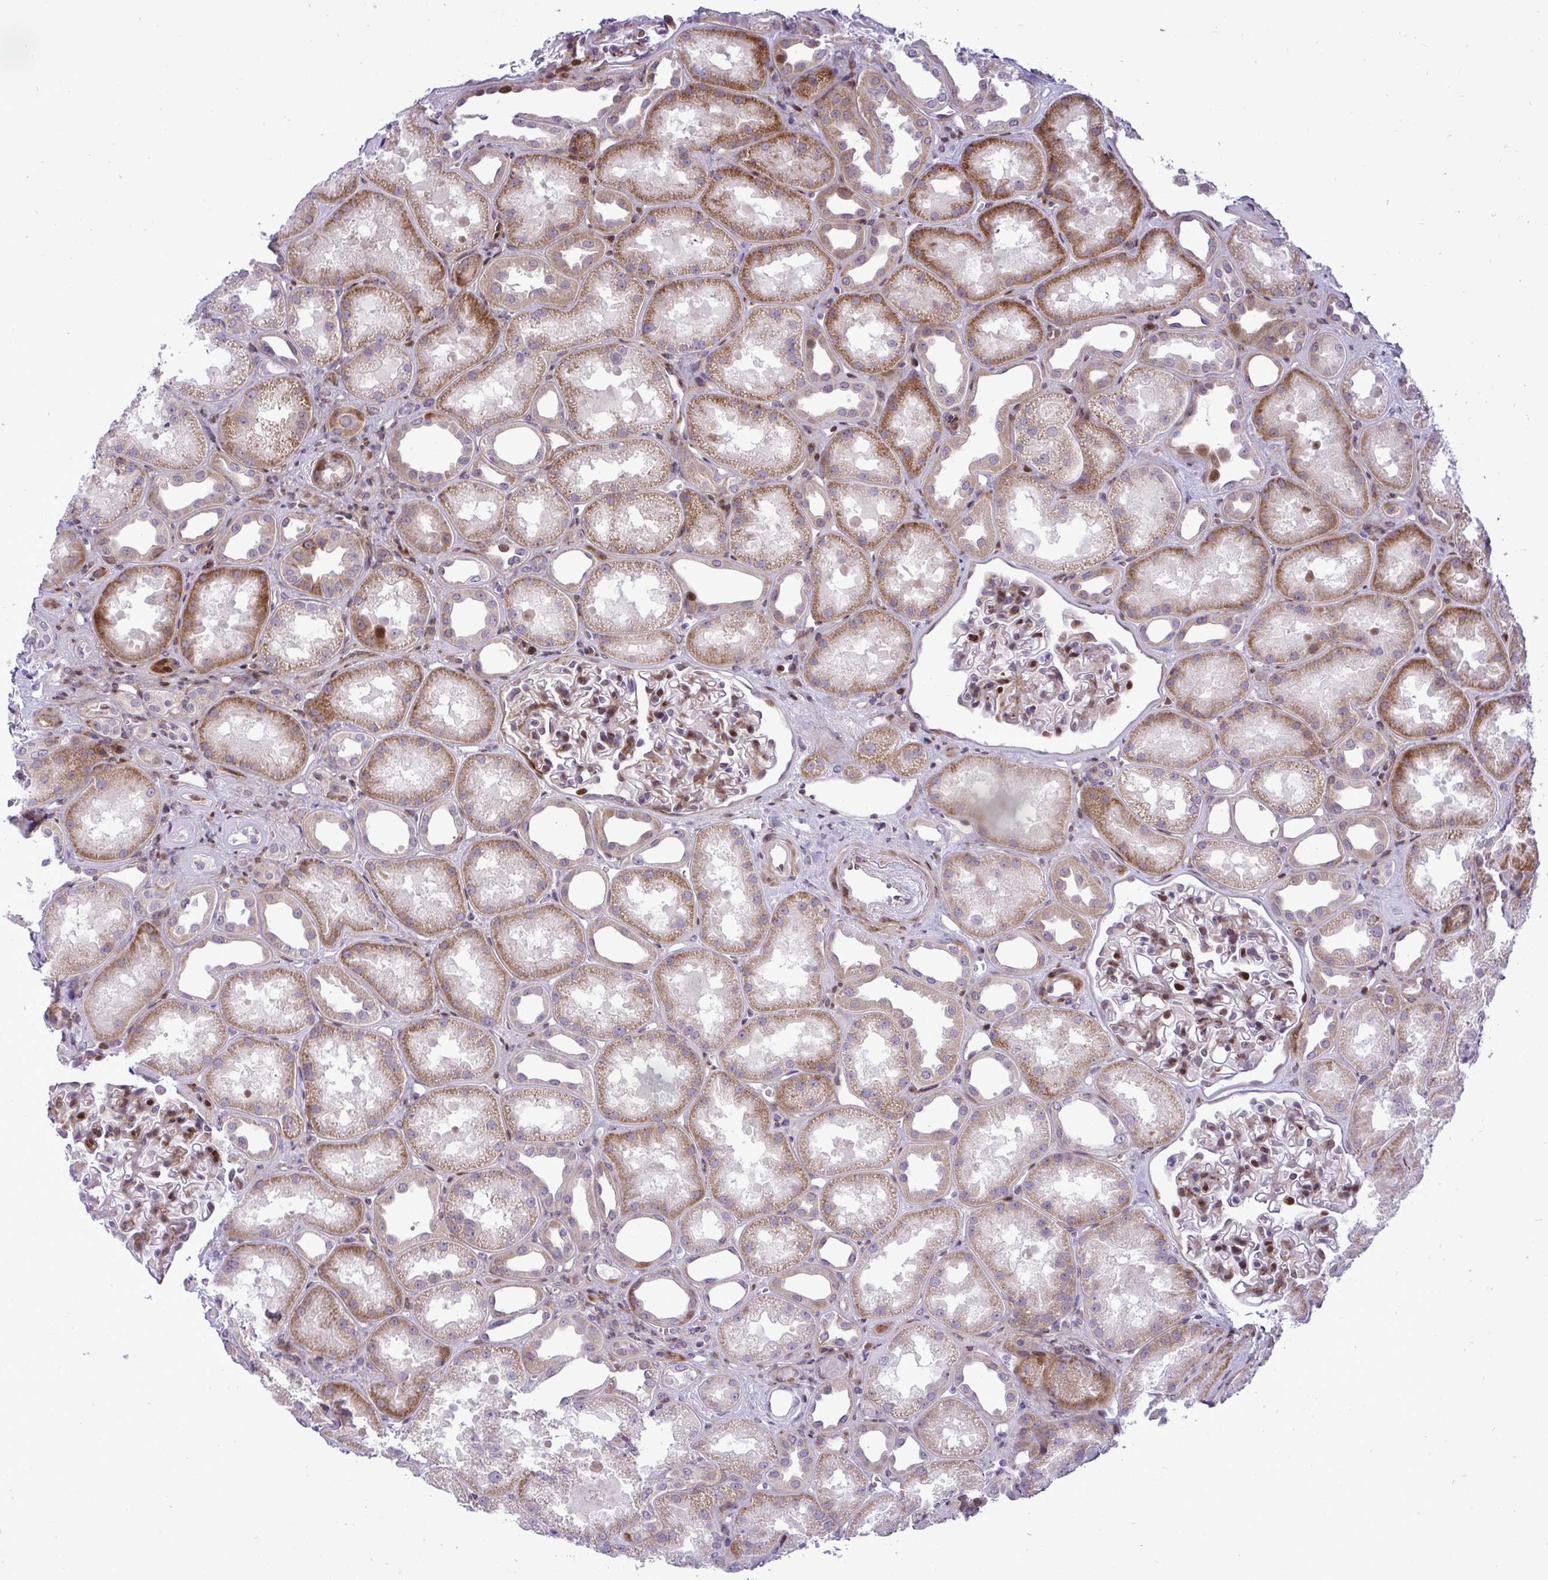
{"staining": {"intensity": "moderate", "quantity": "25%-75%", "location": "nuclear"}, "tissue": "kidney", "cell_type": "Cells in glomeruli", "image_type": "normal", "snomed": [{"axis": "morphology", "description": "Normal tissue, NOS"}, {"axis": "topography", "description": "Kidney"}], "caption": "The photomicrograph shows staining of normal kidney, revealing moderate nuclear protein positivity (brown color) within cells in glomeruli. (Stains: DAB in brown, nuclei in blue, Microscopy: brightfield microscopy at high magnification).", "gene": "CASTOR2", "patient": {"sex": "male", "age": 61}}